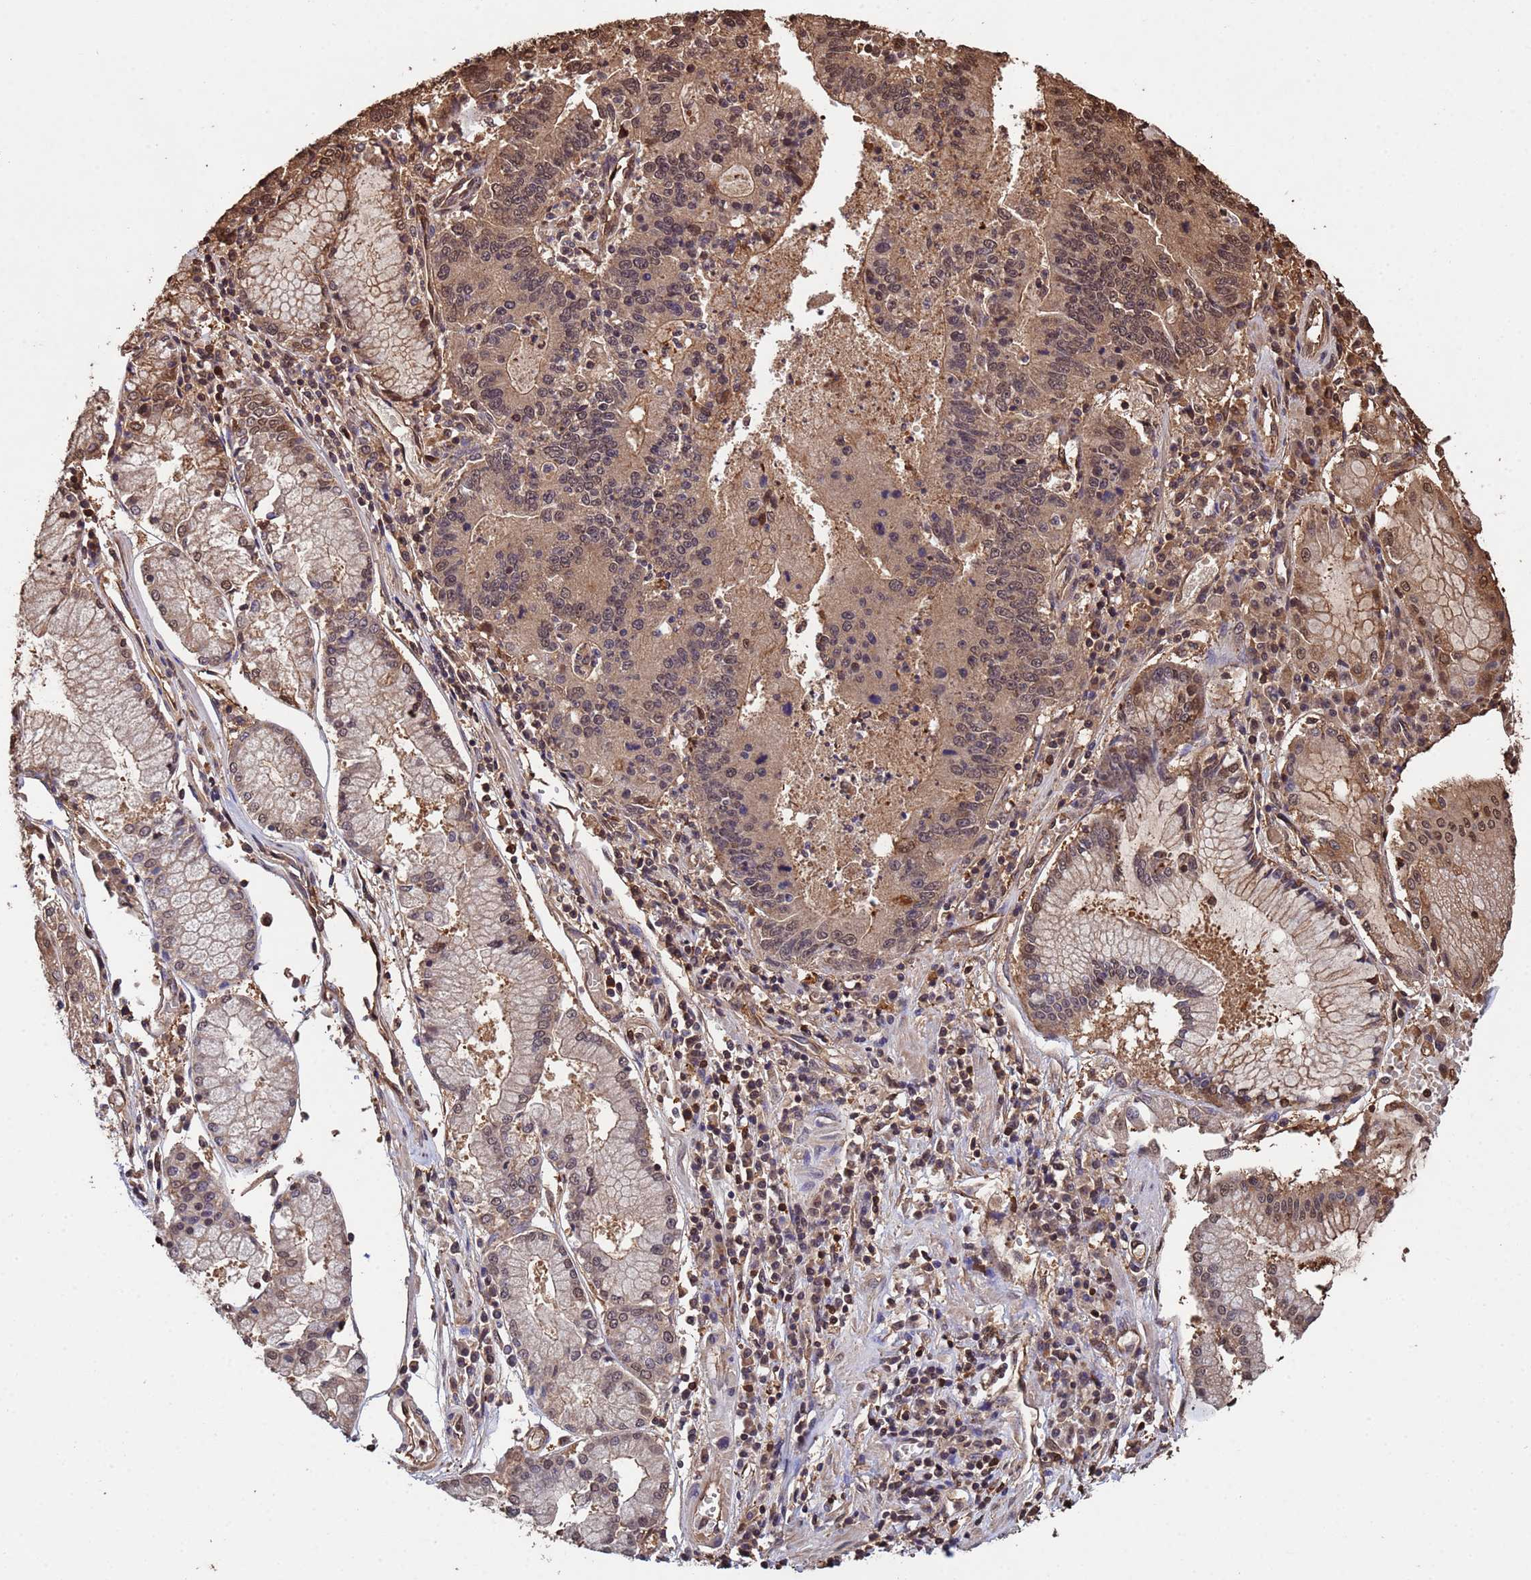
{"staining": {"intensity": "moderate", "quantity": "25%-75%", "location": "cytoplasmic/membranous,nuclear"}, "tissue": "stomach cancer", "cell_type": "Tumor cells", "image_type": "cancer", "snomed": [{"axis": "morphology", "description": "Adenocarcinoma, NOS"}, {"axis": "topography", "description": "Stomach"}], "caption": "Stomach adenocarcinoma stained for a protein demonstrates moderate cytoplasmic/membranous and nuclear positivity in tumor cells.", "gene": "SUMO4", "patient": {"sex": "male", "age": 59}}